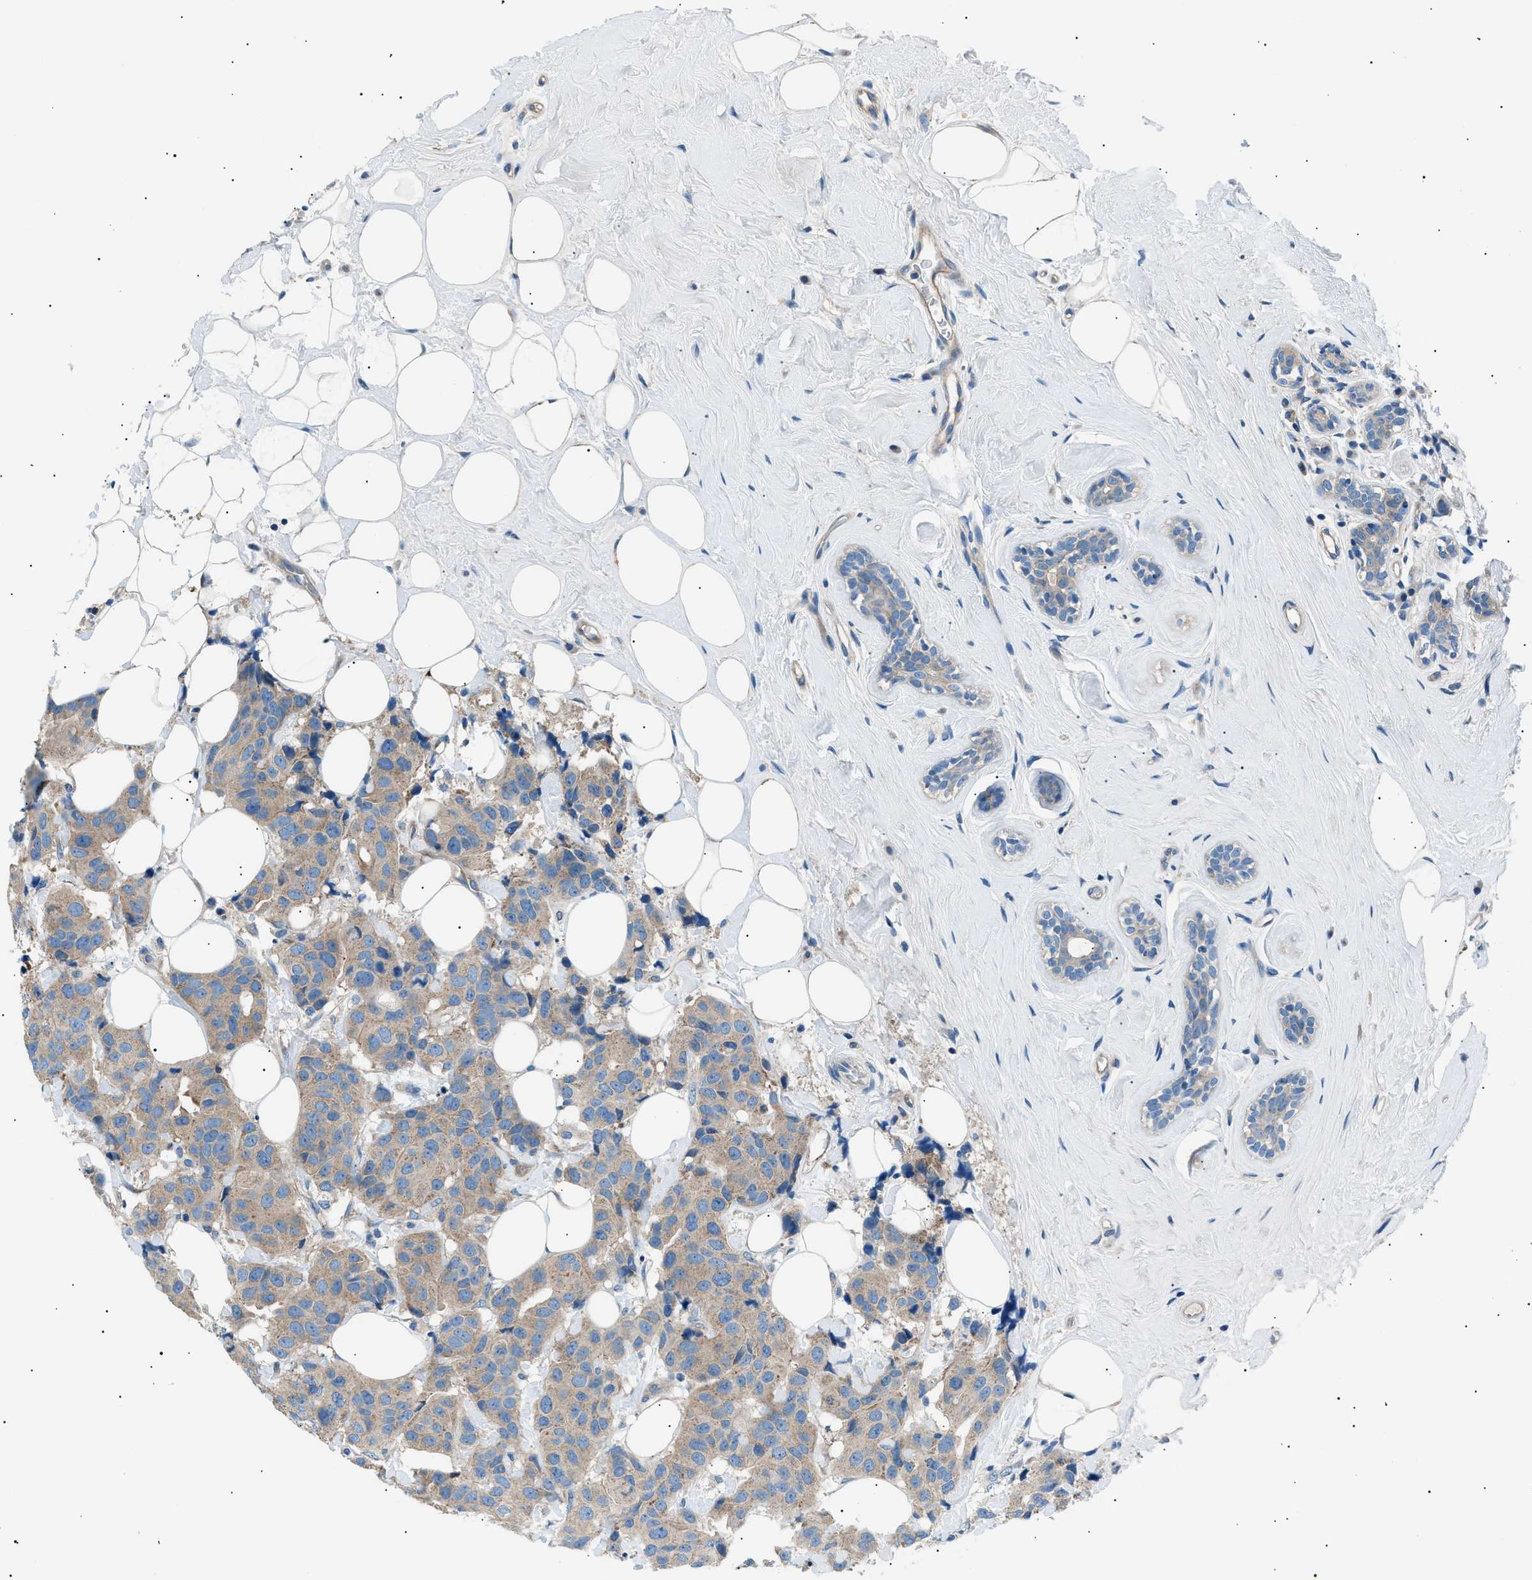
{"staining": {"intensity": "weak", "quantity": ">75%", "location": "cytoplasmic/membranous"}, "tissue": "breast cancer", "cell_type": "Tumor cells", "image_type": "cancer", "snomed": [{"axis": "morphology", "description": "Normal tissue, NOS"}, {"axis": "morphology", "description": "Duct carcinoma"}, {"axis": "topography", "description": "Breast"}], "caption": "High-power microscopy captured an immunohistochemistry (IHC) image of infiltrating ductal carcinoma (breast), revealing weak cytoplasmic/membranous staining in about >75% of tumor cells.", "gene": "LRRC37B", "patient": {"sex": "female", "age": 39}}